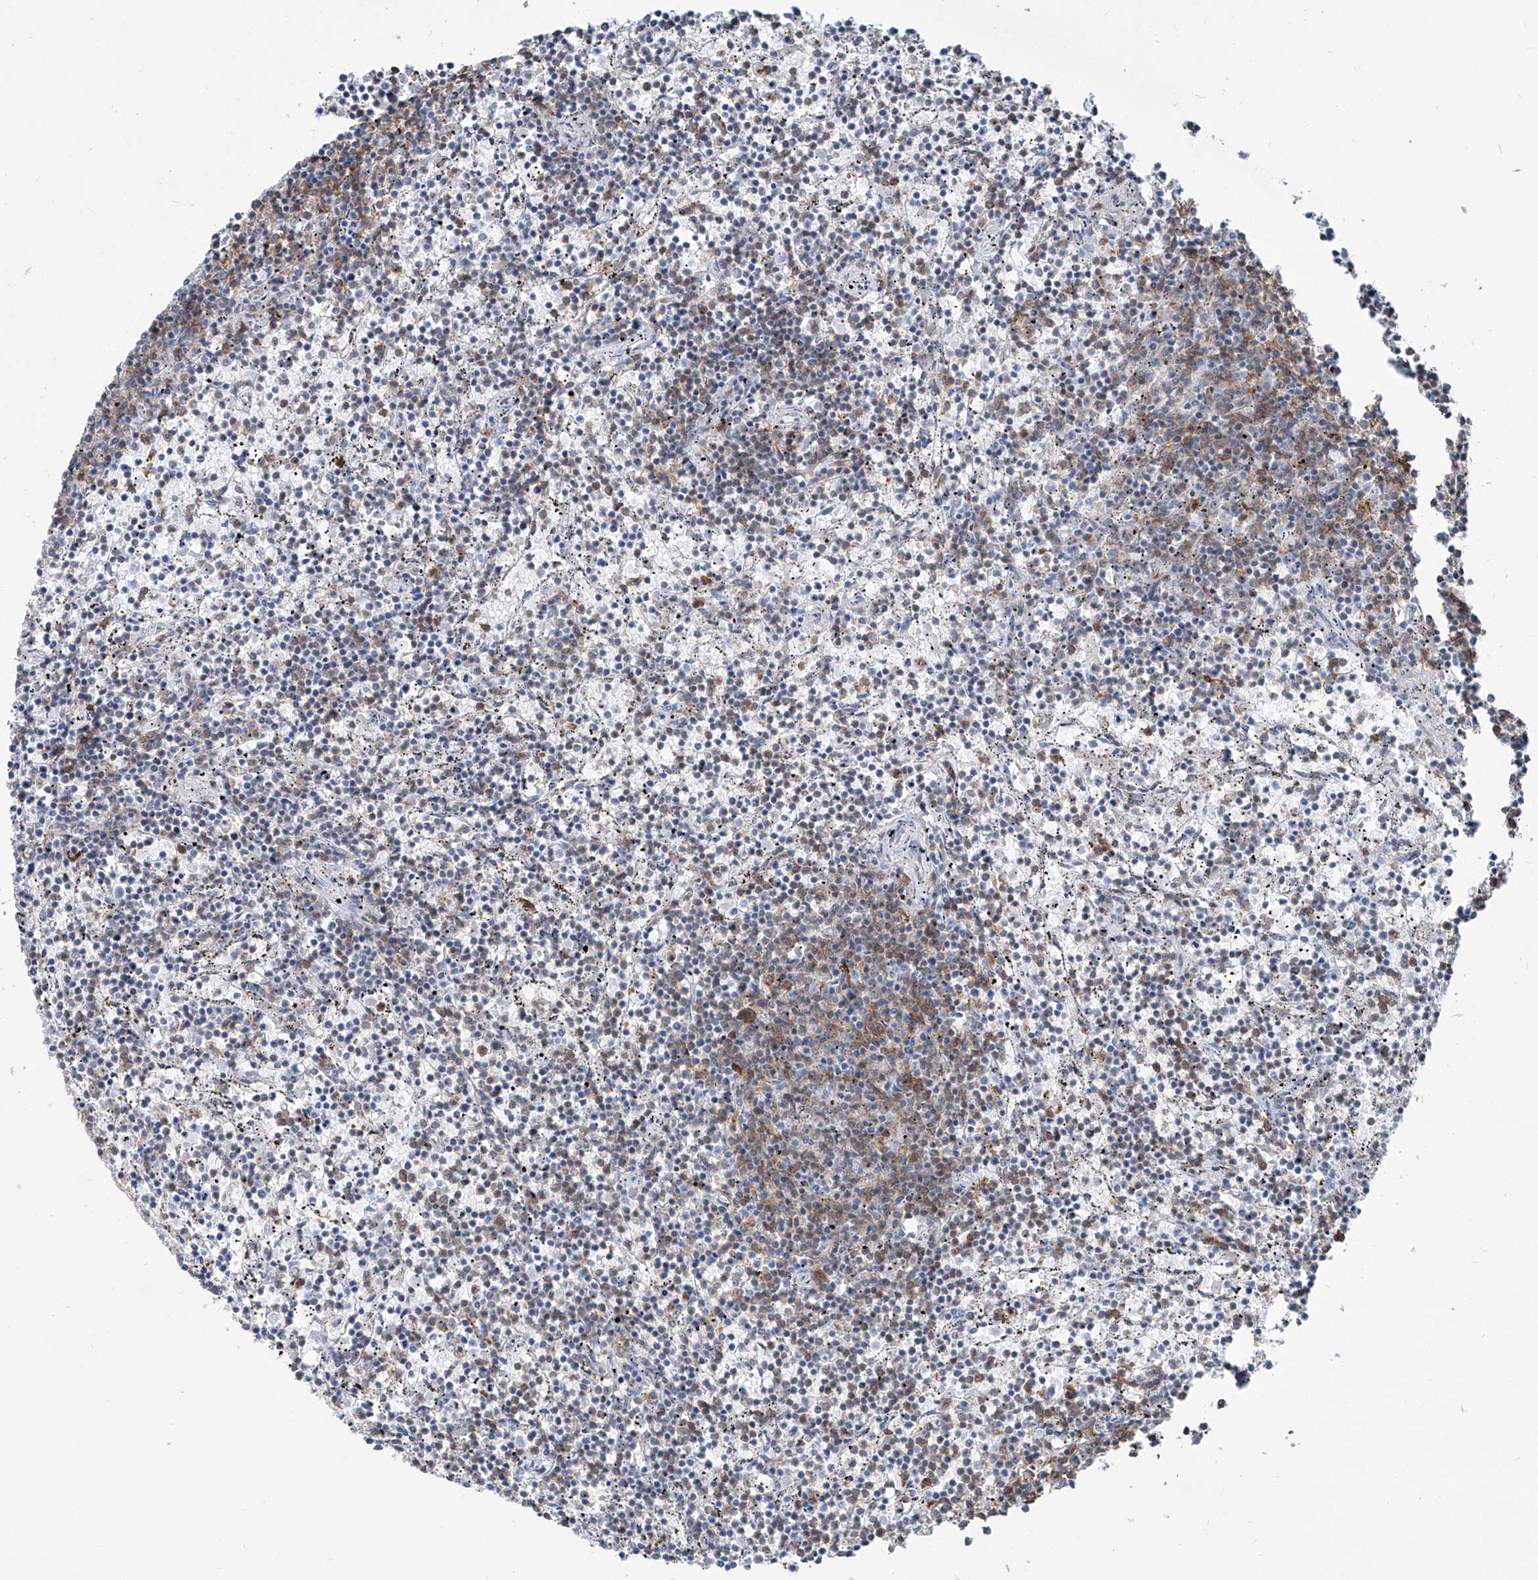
{"staining": {"intensity": "negative", "quantity": "none", "location": "none"}, "tissue": "lymphoma", "cell_type": "Tumor cells", "image_type": "cancer", "snomed": [{"axis": "morphology", "description": "Malignant lymphoma, non-Hodgkin's type, Low grade"}, {"axis": "topography", "description": "Spleen"}], "caption": "This is a photomicrograph of immunohistochemistry staining of lymphoma, which shows no expression in tumor cells.", "gene": "ZBTB48", "patient": {"sex": "female", "age": 50}}